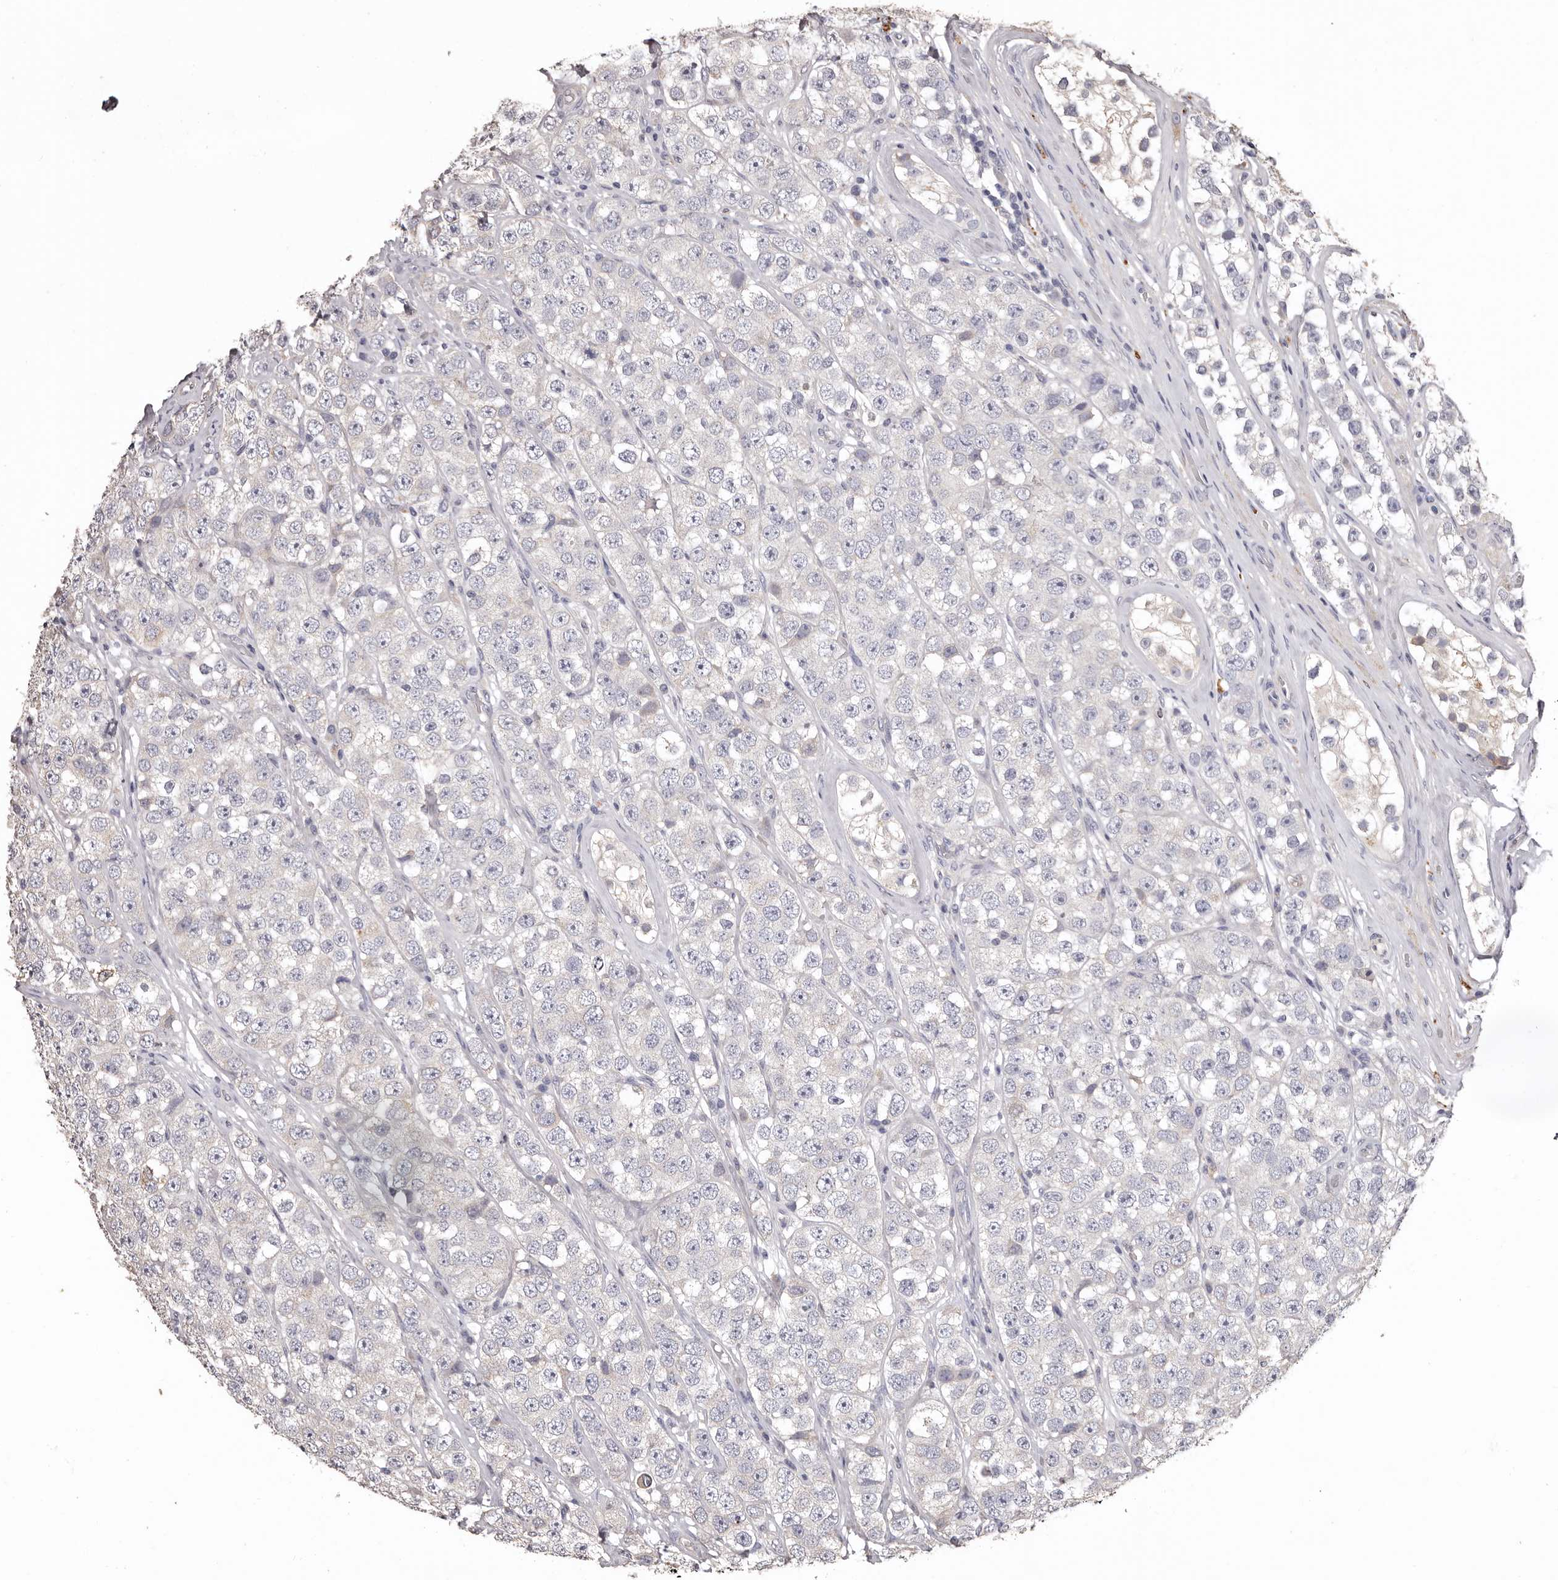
{"staining": {"intensity": "negative", "quantity": "none", "location": "none"}, "tissue": "testis cancer", "cell_type": "Tumor cells", "image_type": "cancer", "snomed": [{"axis": "morphology", "description": "Seminoma, NOS"}, {"axis": "topography", "description": "Testis"}], "caption": "This is a photomicrograph of immunohistochemistry staining of seminoma (testis), which shows no positivity in tumor cells.", "gene": "ETNK1", "patient": {"sex": "male", "age": 28}}